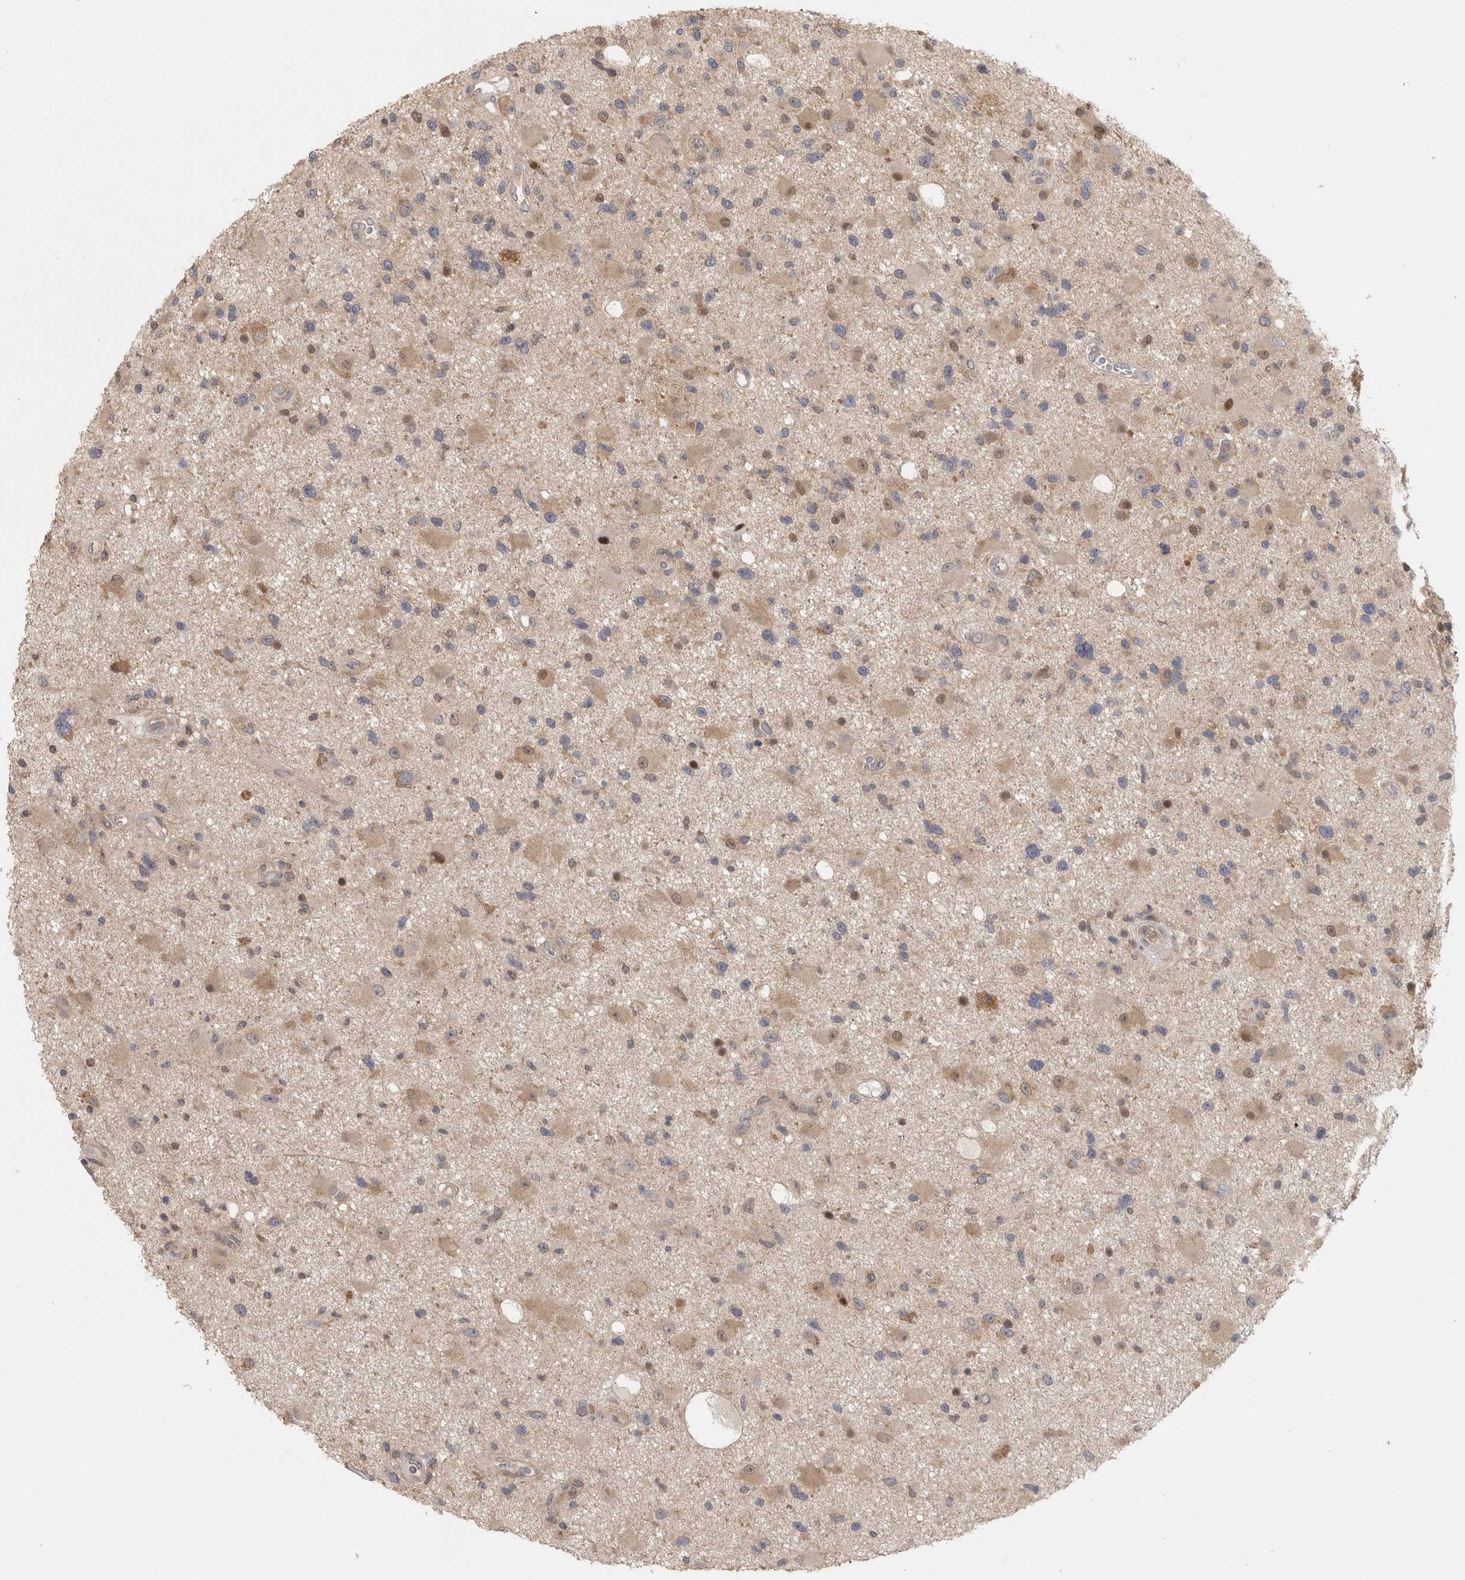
{"staining": {"intensity": "moderate", "quantity": "<25%", "location": "cytoplasmic/membranous,nuclear"}, "tissue": "glioma", "cell_type": "Tumor cells", "image_type": "cancer", "snomed": [{"axis": "morphology", "description": "Glioma, malignant, High grade"}, {"axis": "topography", "description": "Brain"}], "caption": "Protein positivity by immunohistochemistry (IHC) shows moderate cytoplasmic/membranous and nuclear expression in about <25% of tumor cells in malignant glioma (high-grade).", "gene": "PIGP", "patient": {"sex": "male", "age": 33}}